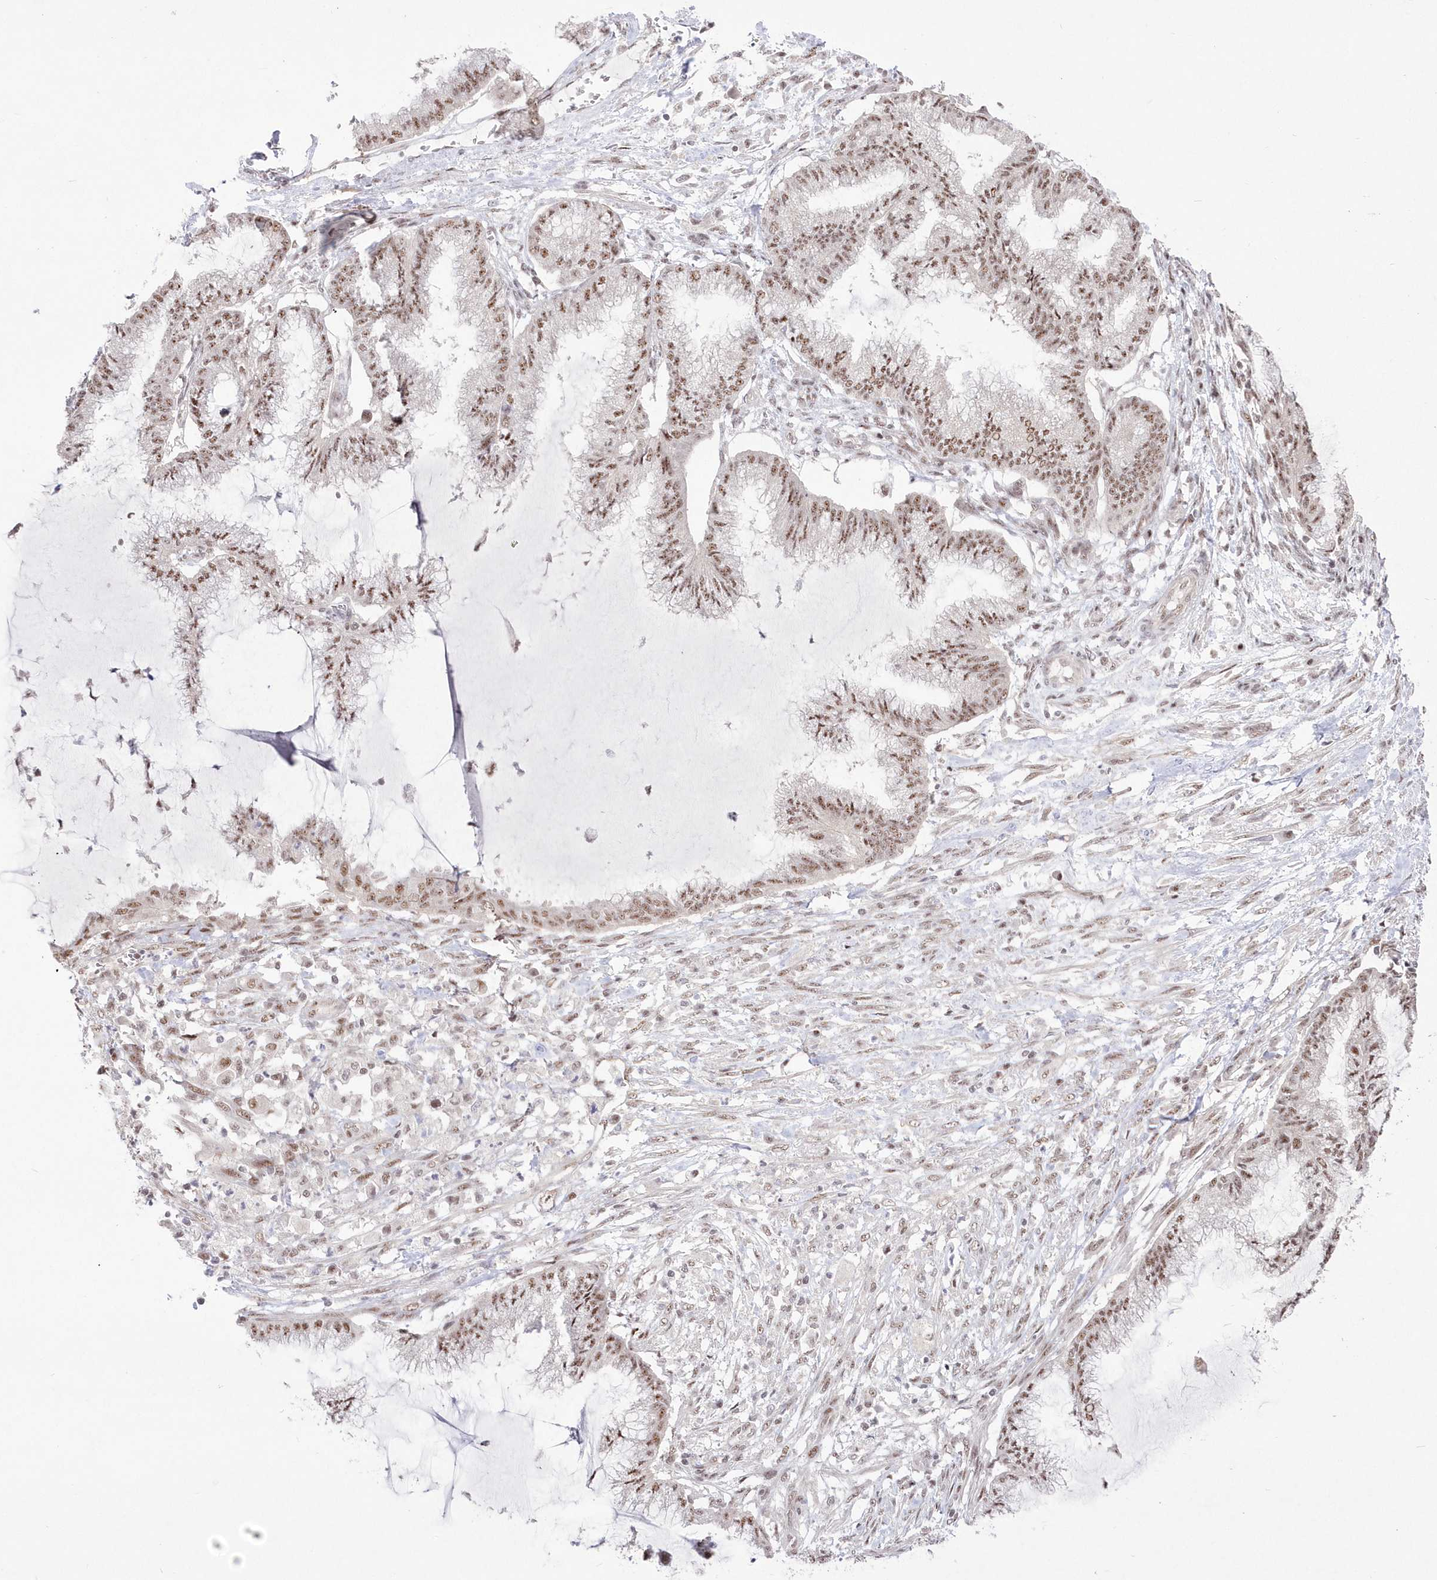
{"staining": {"intensity": "moderate", "quantity": ">75%", "location": "nuclear"}, "tissue": "endometrial cancer", "cell_type": "Tumor cells", "image_type": "cancer", "snomed": [{"axis": "morphology", "description": "Adenocarcinoma, NOS"}, {"axis": "topography", "description": "Endometrium"}], "caption": "IHC photomicrograph of adenocarcinoma (endometrial) stained for a protein (brown), which displays medium levels of moderate nuclear positivity in approximately >75% of tumor cells.", "gene": "WBP1L", "patient": {"sex": "female", "age": 86}}